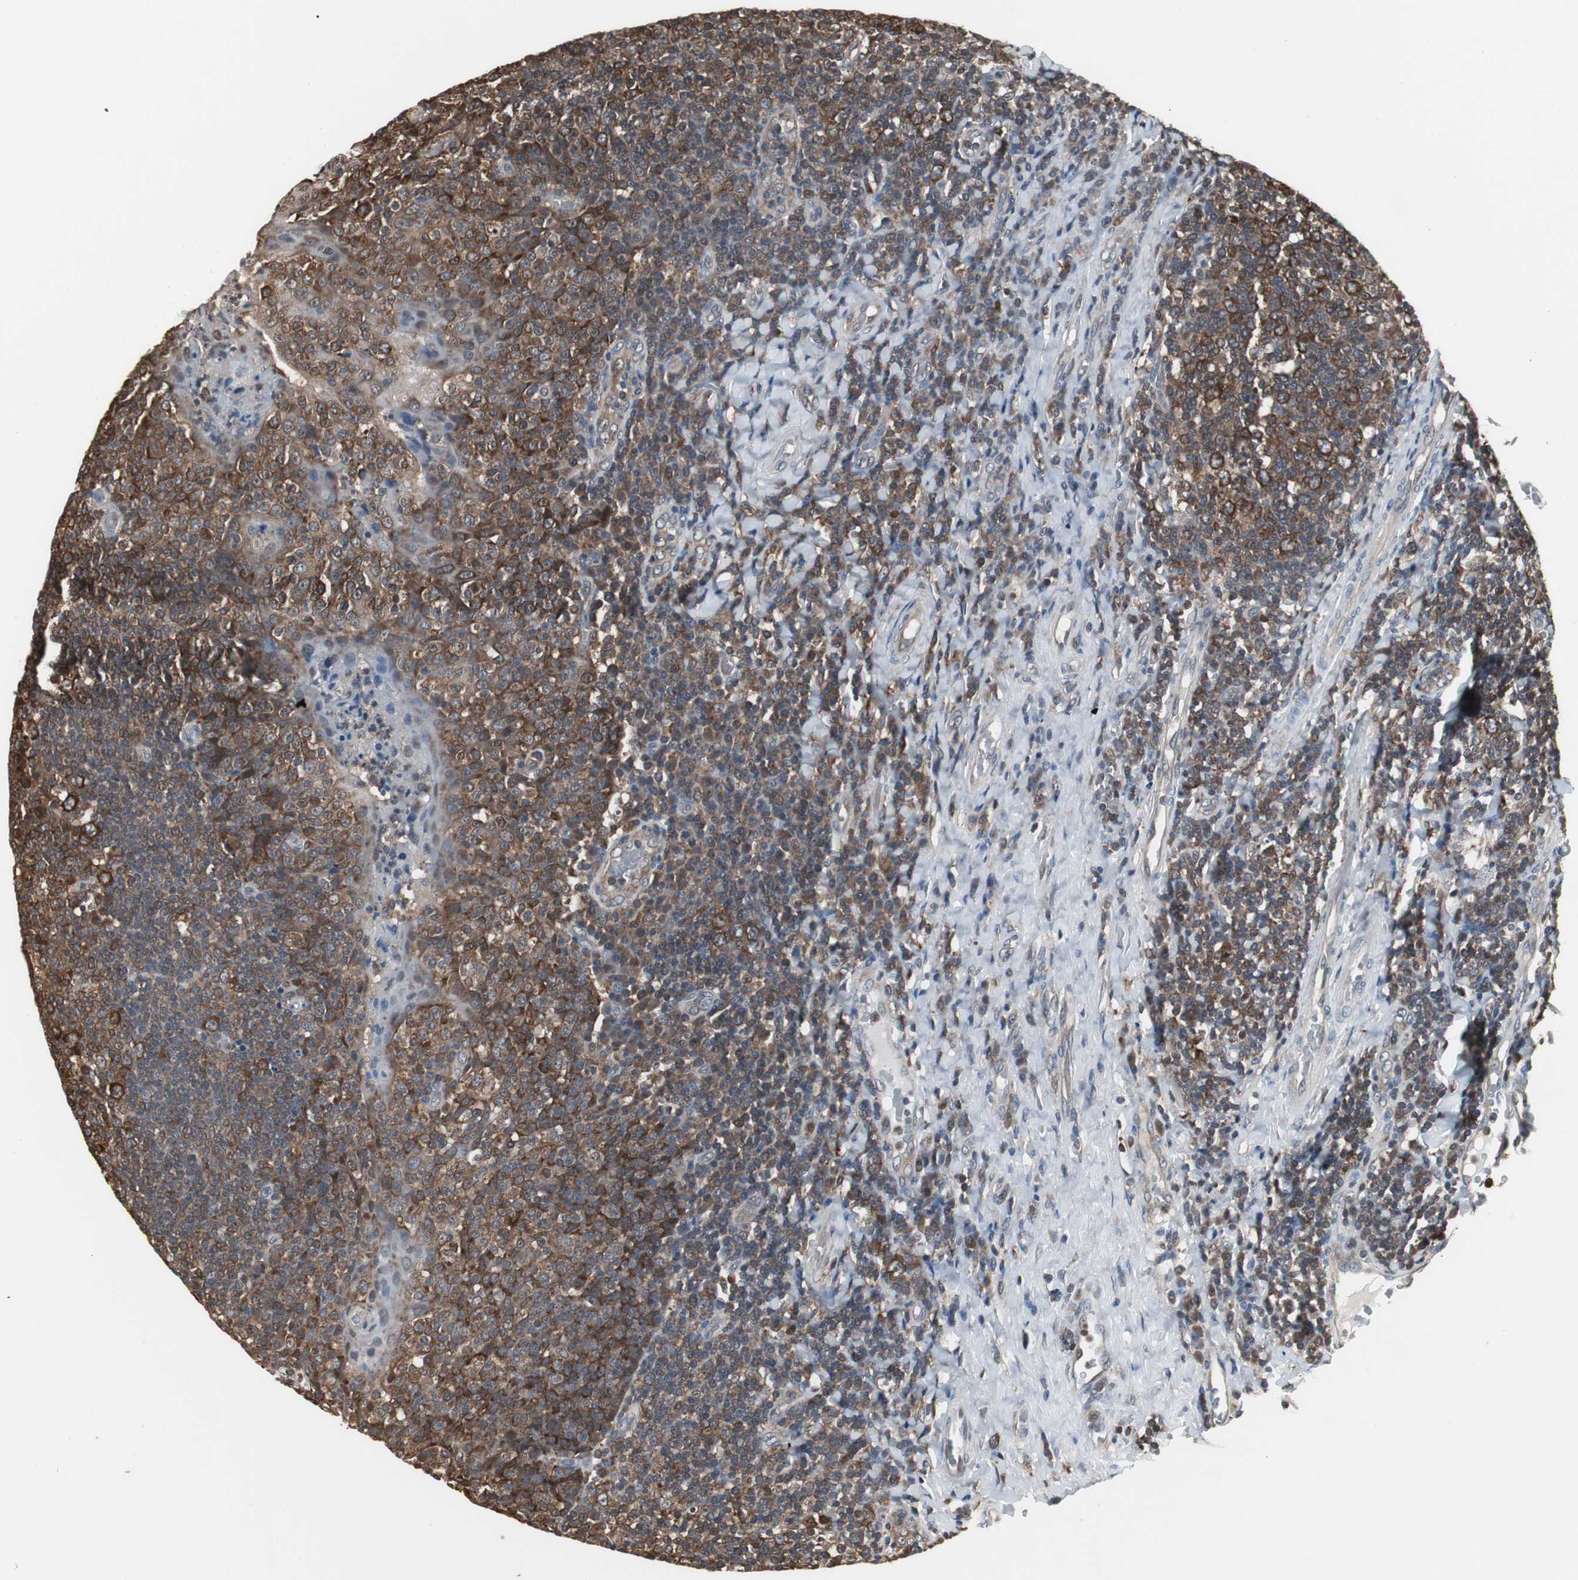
{"staining": {"intensity": "strong", "quantity": ">75%", "location": "cytoplasmic/membranous"}, "tissue": "tonsil", "cell_type": "Germinal center cells", "image_type": "normal", "snomed": [{"axis": "morphology", "description": "Normal tissue, NOS"}, {"axis": "topography", "description": "Tonsil"}], "caption": "Immunohistochemical staining of normal human tonsil demonstrates high levels of strong cytoplasmic/membranous positivity in about >75% of germinal center cells.", "gene": "ZSCAN22", "patient": {"sex": "male", "age": 17}}